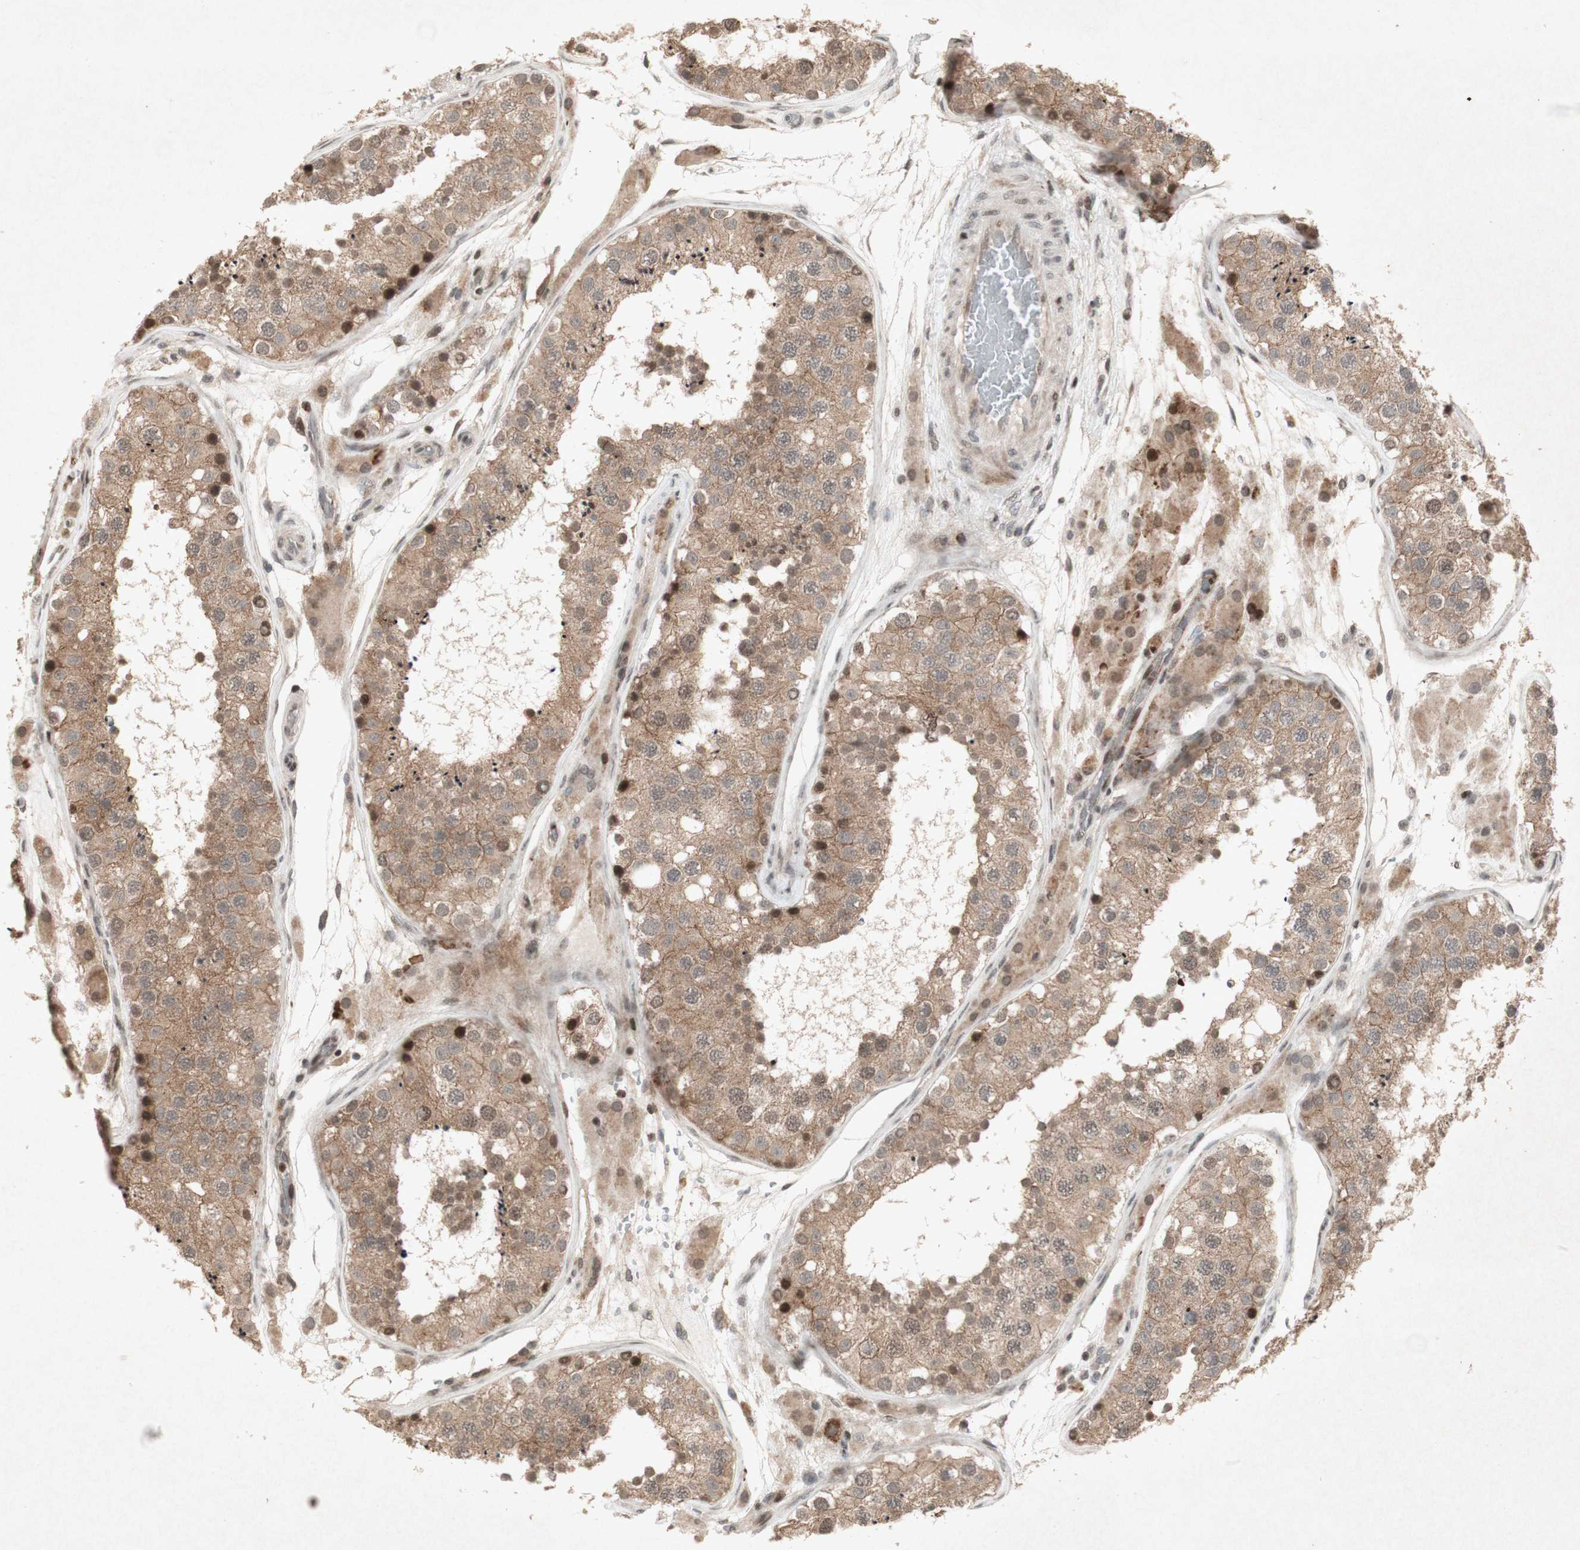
{"staining": {"intensity": "moderate", "quantity": ">75%", "location": "cytoplasmic/membranous,nuclear"}, "tissue": "testis", "cell_type": "Cells in seminiferous ducts", "image_type": "normal", "snomed": [{"axis": "morphology", "description": "Normal tissue, NOS"}, {"axis": "topography", "description": "Testis"}], "caption": "Protein analysis of benign testis displays moderate cytoplasmic/membranous,nuclear staining in about >75% of cells in seminiferous ducts. The staining was performed using DAB, with brown indicating positive protein expression. Nuclei are stained blue with hematoxylin.", "gene": "PLXNA1", "patient": {"sex": "male", "age": 26}}